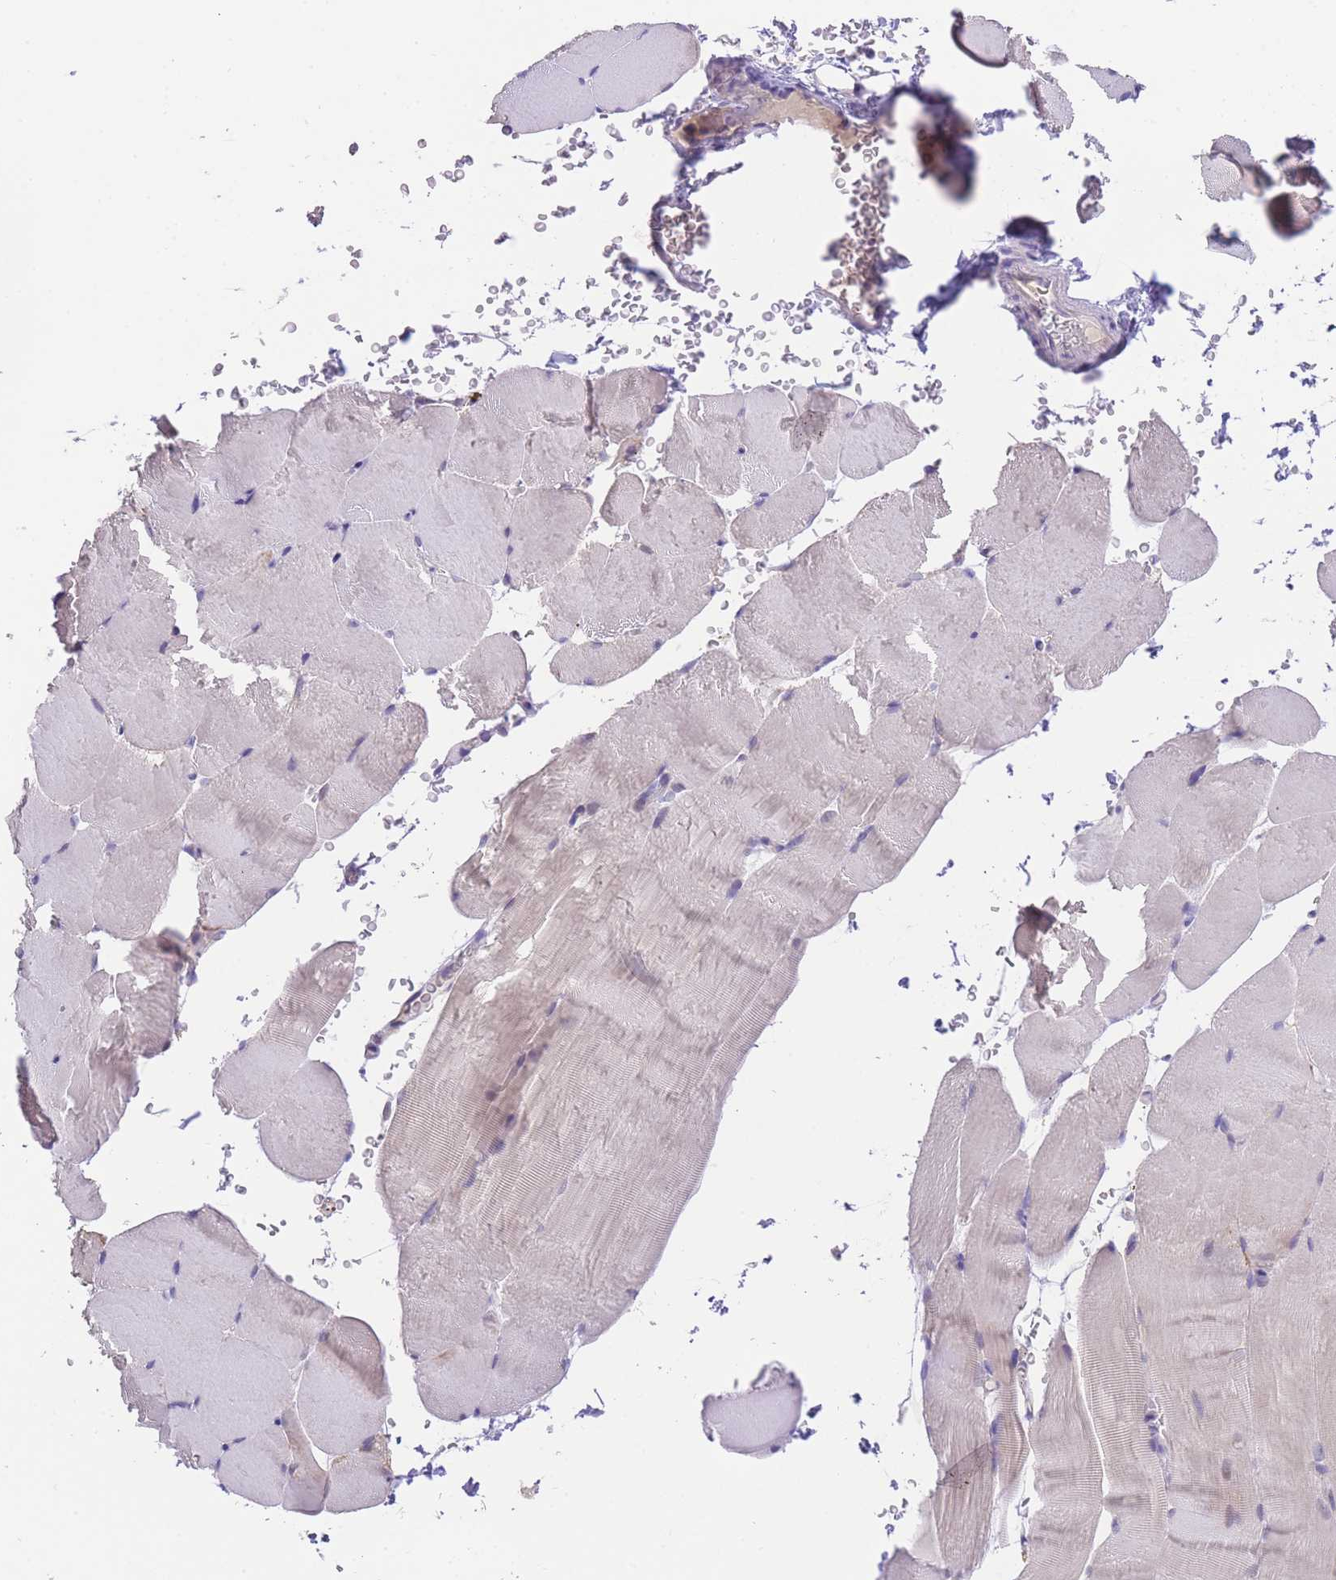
{"staining": {"intensity": "negative", "quantity": "none", "location": "none"}, "tissue": "skeletal muscle", "cell_type": "Myocytes", "image_type": "normal", "snomed": [{"axis": "morphology", "description": "Normal tissue, NOS"}, {"axis": "topography", "description": "Skeletal muscle"}, {"axis": "topography", "description": "Parathyroid gland"}], "caption": "Immunohistochemistry (IHC) histopathology image of unremarkable human skeletal muscle stained for a protein (brown), which exhibits no staining in myocytes.", "gene": "SLC35F2", "patient": {"sex": "female", "age": 37}}